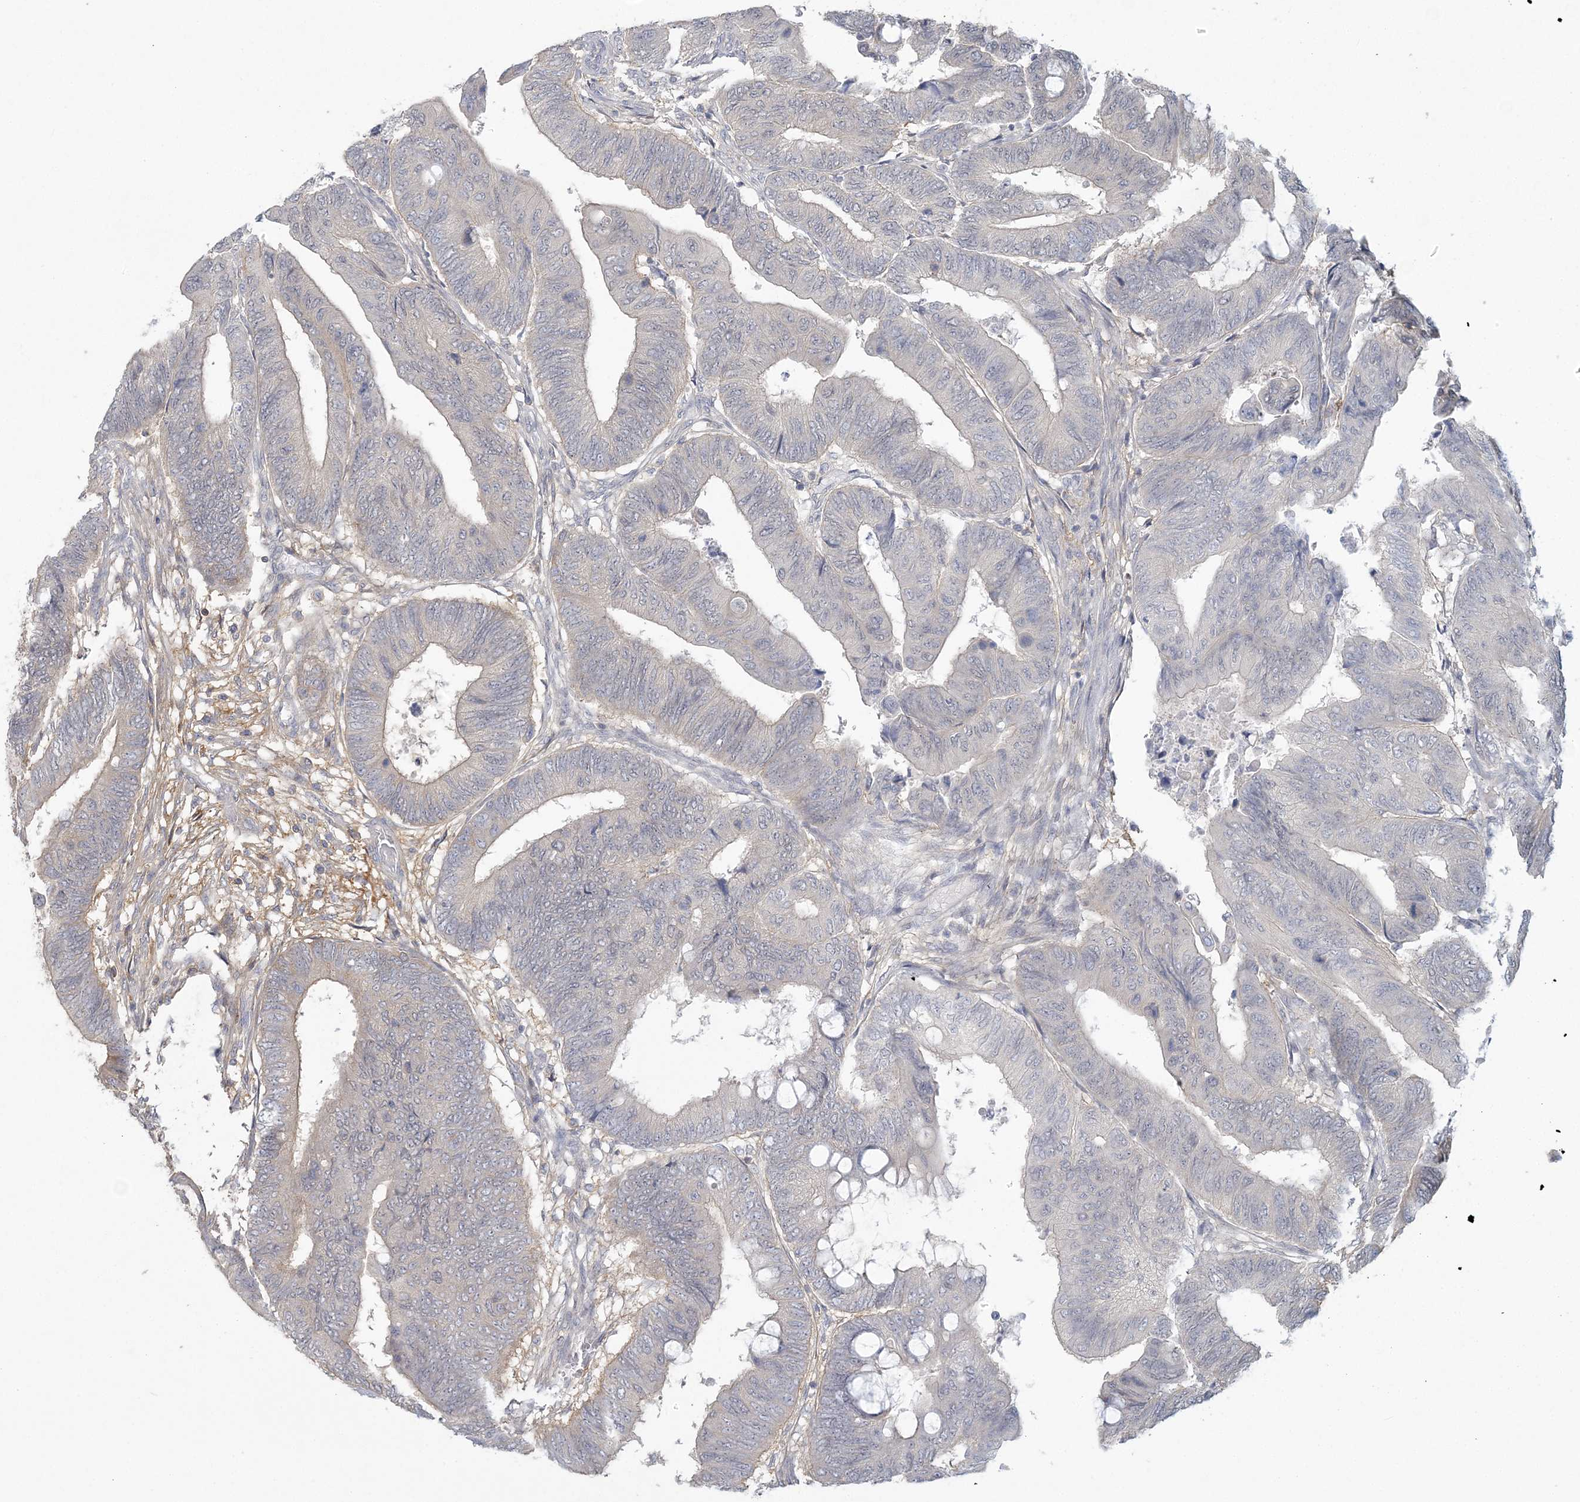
{"staining": {"intensity": "weak", "quantity": "<25%", "location": "cytoplasmic/membranous"}, "tissue": "colorectal cancer", "cell_type": "Tumor cells", "image_type": "cancer", "snomed": [{"axis": "morphology", "description": "Normal tissue, NOS"}, {"axis": "morphology", "description": "Adenocarcinoma, NOS"}, {"axis": "topography", "description": "Rectum"}, {"axis": "topography", "description": "Peripheral nerve tissue"}], "caption": "This is an IHC histopathology image of human colorectal adenocarcinoma. There is no staining in tumor cells.", "gene": "ANKS1A", "patient": {"sex": "male", "age": 92}}